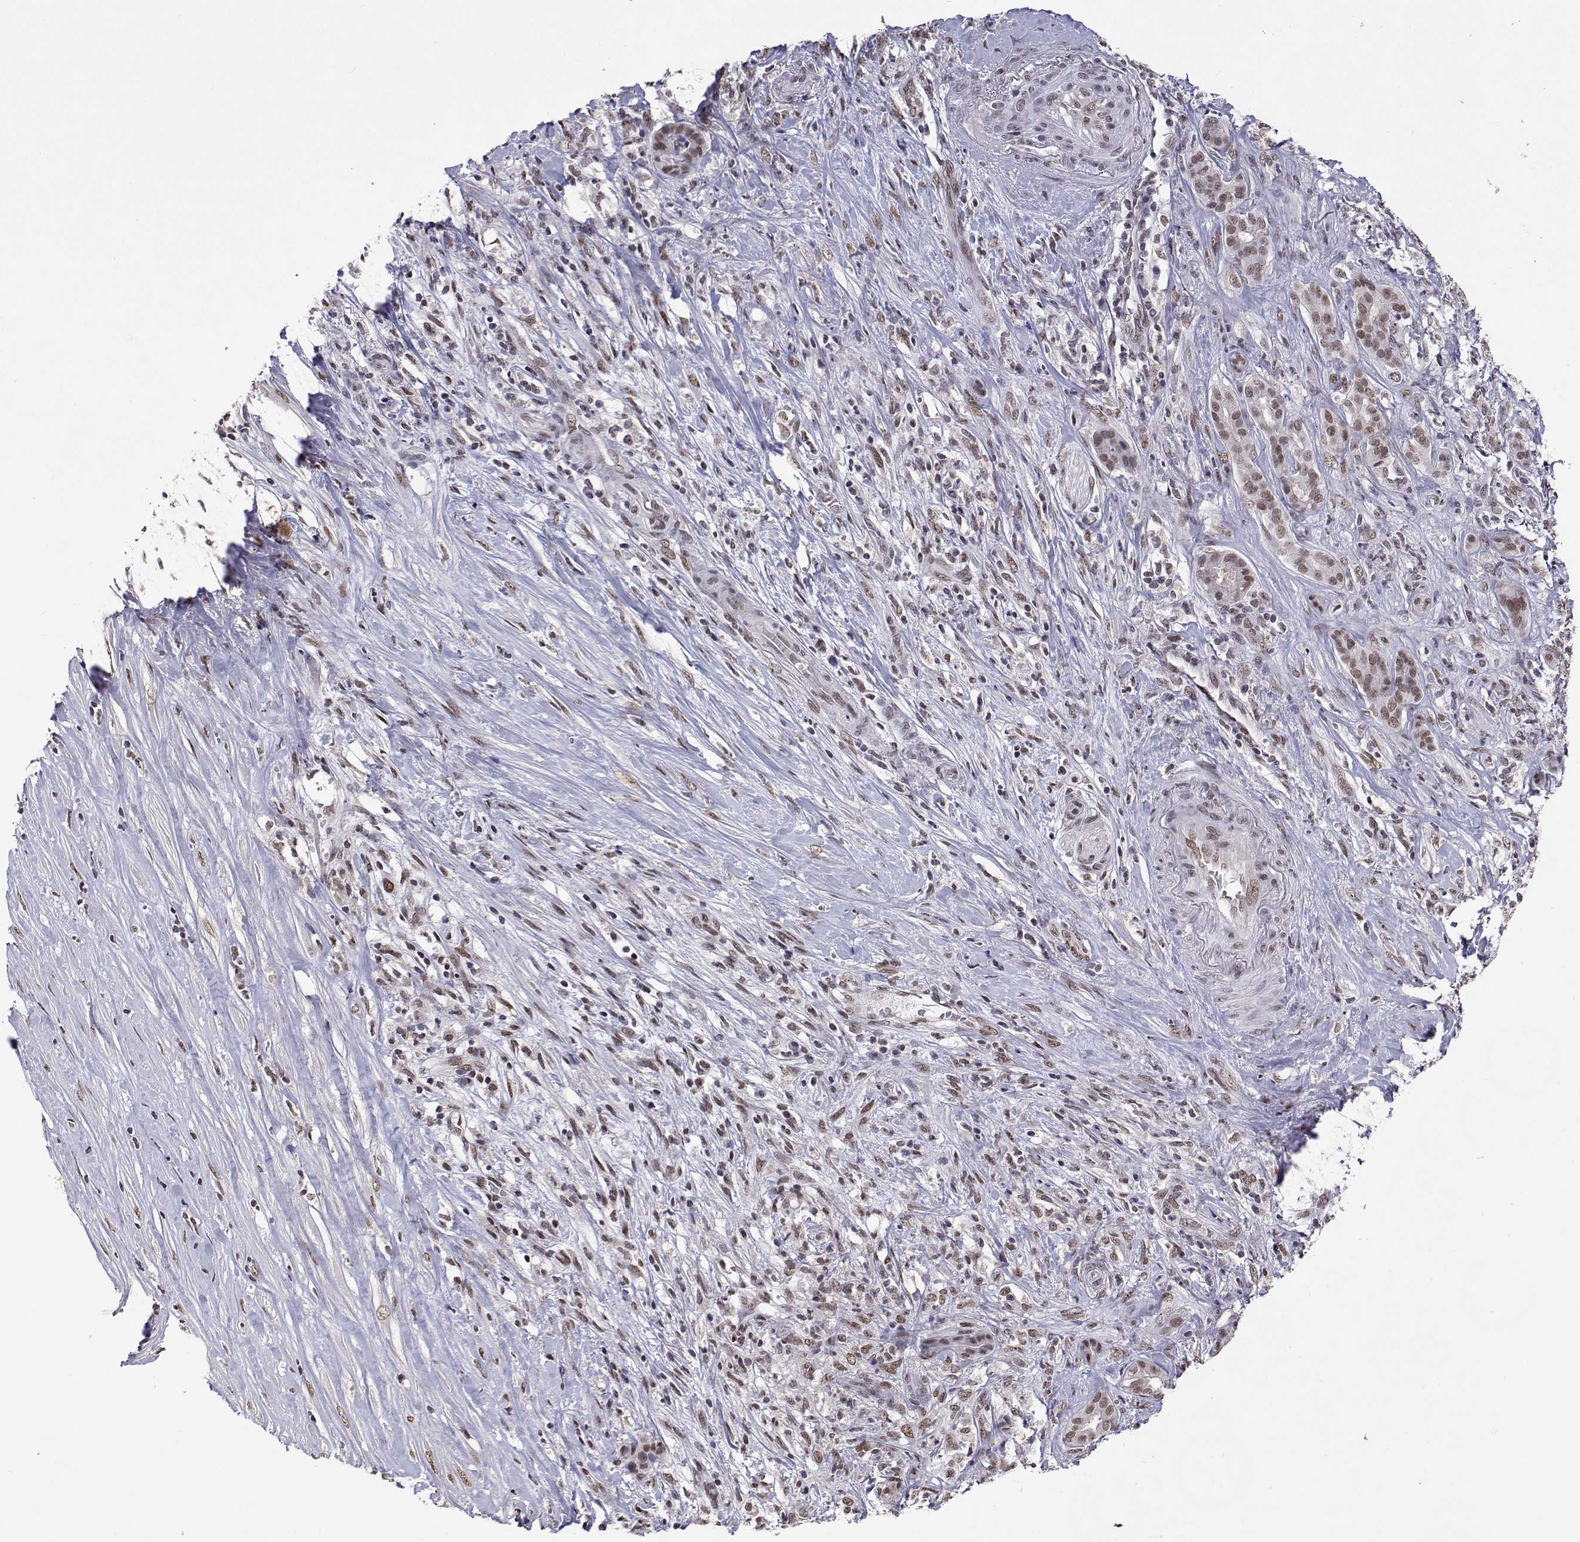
{"staining": {"intensity": "weak", "quantity": ">75%", "location": "nuclear"}, "tissue": "pancreatic cancer", "cell_type": "Tumor cells", "image_type": "cancer", "snomed": [{"axis": "morphology", "description": "Normal tissue, NOS"}, {"axis": "morphology", "description": "Inflammation, NOS"}, {"axis": "morphology", "description": "Adenocarcinoma, NOS"}, {"axis": "topography", "description": "Pancreas"}], "caption": "Immunohistochemical staining of human adenocarcinoma (pancreatic) displays low levels of weak nuclear protein expression in approximately >75% of tumor cells.", "gene": "HNRNPA0", "patient": {"sex": "male", "age": 57}}